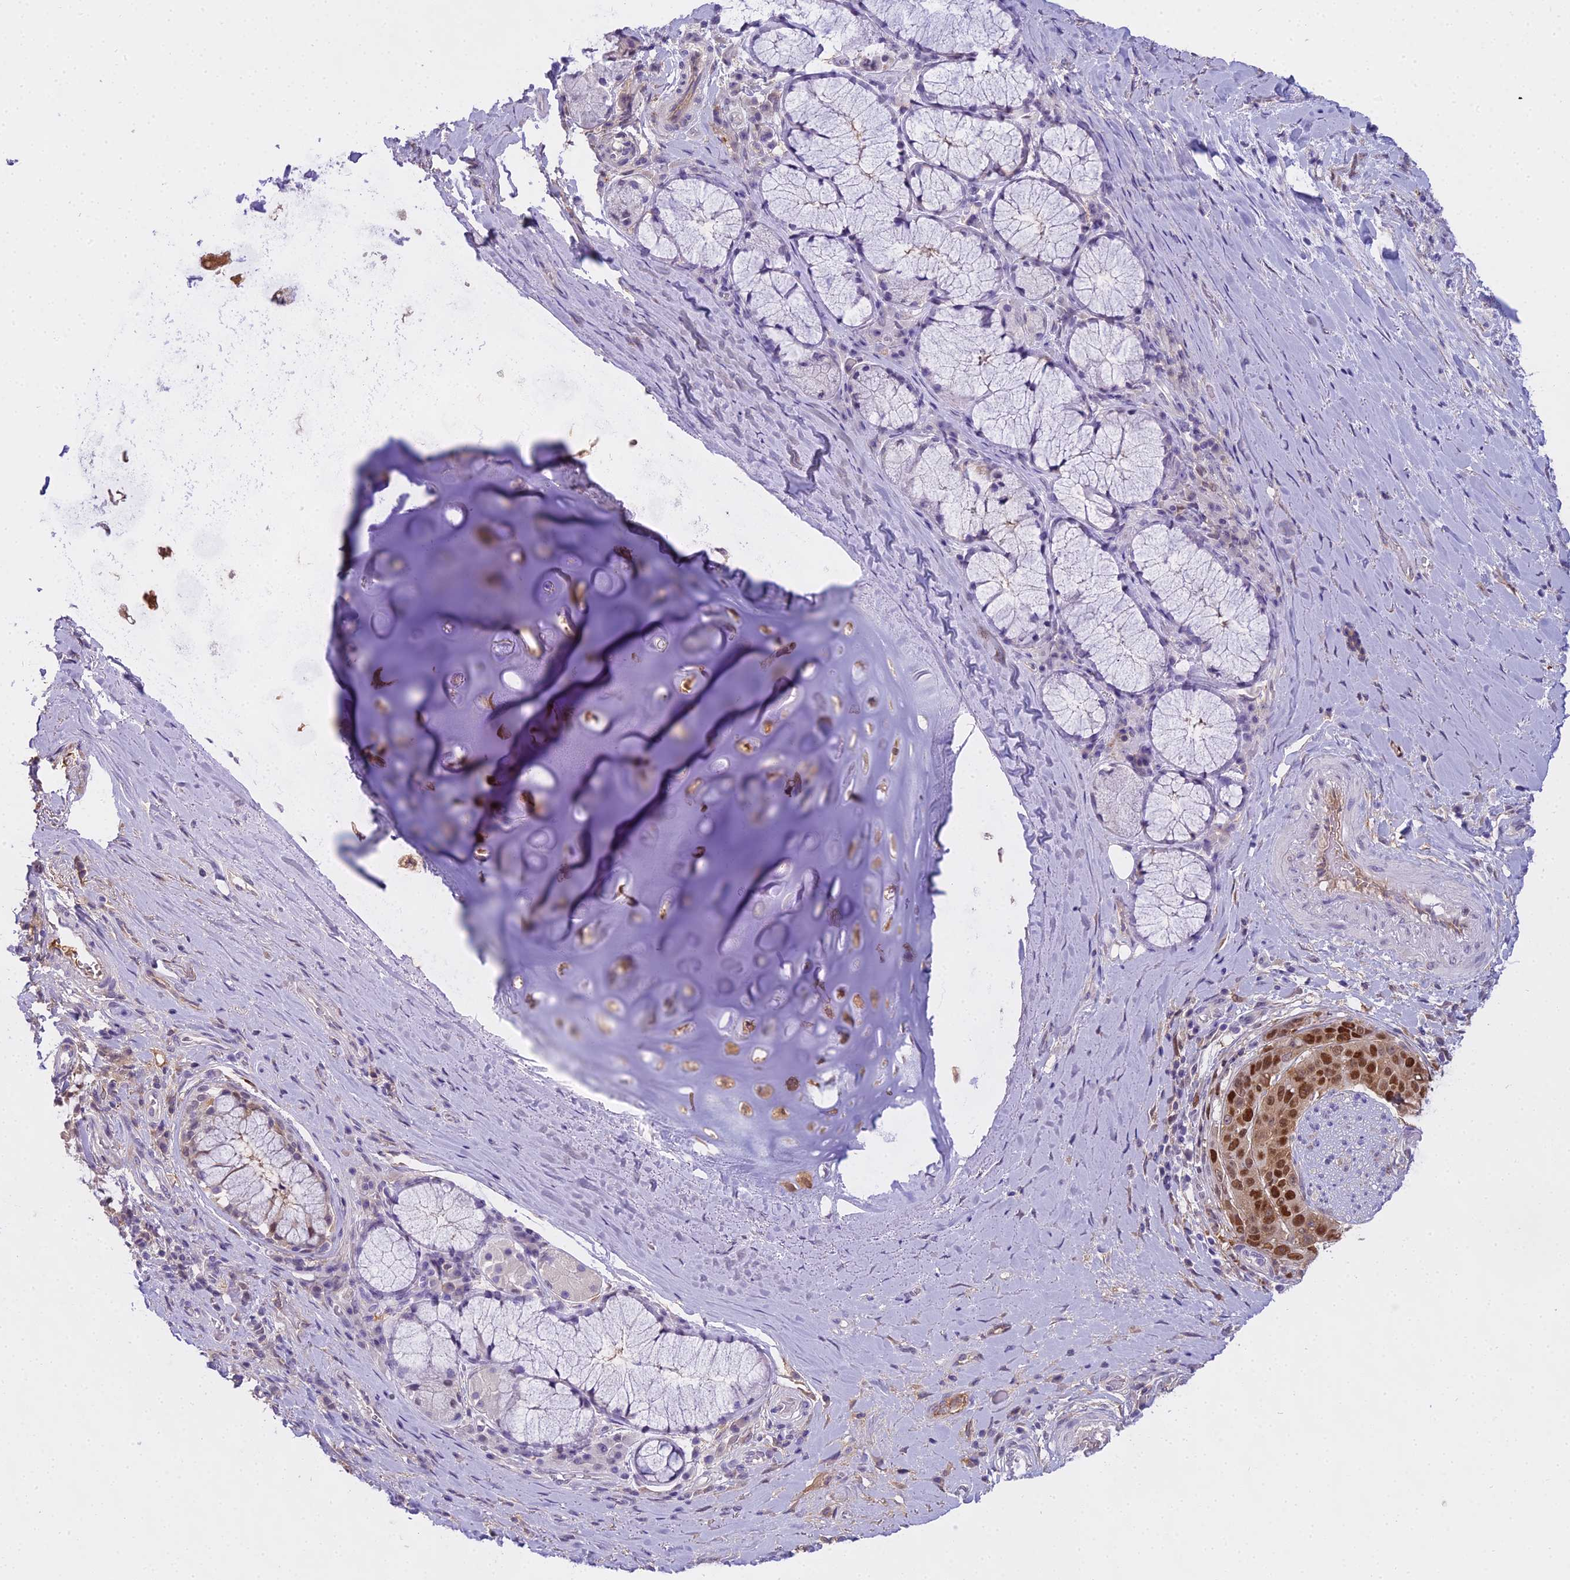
{"staining": {"intensity": "negative", "quantity": "none", "location": "none"}, "tissue": "adipose tissue", "cell_type": "Adipocytes", "image_type": "normal", "snomed": [{"axis": "morphology", "description": "Normal tissue, NOS"}, {"axis": "morphology", "description": "Squamous cell carcinoma, NOS"}, {"axis": "topography", "description": "Bronchus"}, {"axis": "topography", "description": "Lung"}], "caption": "The immunohistochemistry image has no significant expression in adipocytes of adipose tissue.", "gene": "MAT2A", "patient": {"sex": "male", "age": 64}}